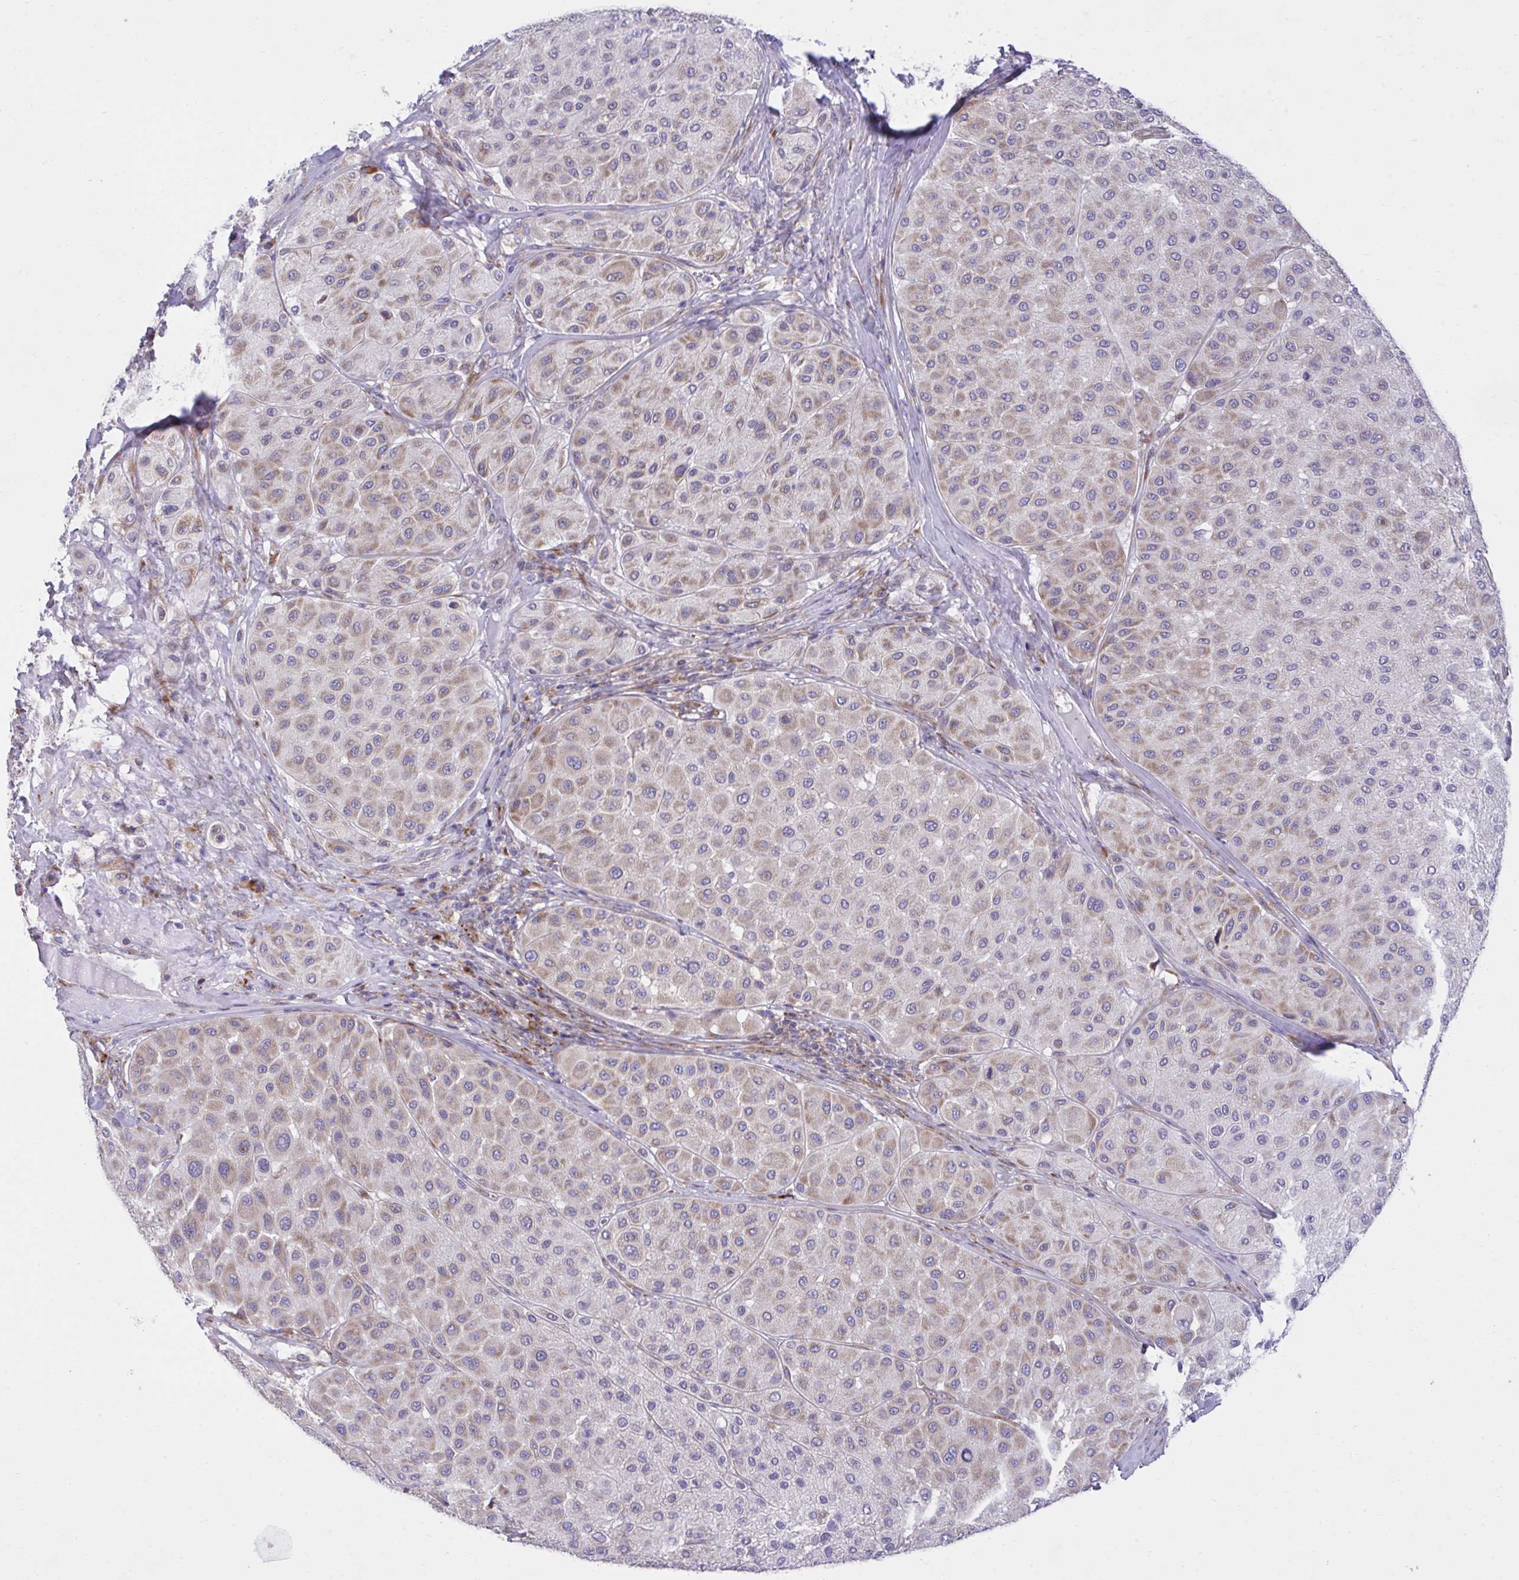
{"staining": {"intensity": "moderate", "quantity": "<25%", "location": "cytoplasmic/membranous"}, "tissue": "melanoma", "cell_type": "Tumor cells", "image_type": "cancer", "snomed": [{"axis": "morphology", "description": "Malignant melanoma, Metastatic site"}, {"axis": "topography", "description": "Smooth muscle"}], "caption": "DAB (3,3'-diaminobenzidine) immunohistochemical staining of melanoma demonstrates moderate cytoplasmic/membranous protein staining in about <25% of tumor cells. The staining was performed using DAB (3,3'-diaminobenzidine) to visualize the protein expression in brown, while the nuclei were stained in blue with hematoxylin (Magnification: 20x).", "gene": "RPS15", "patient": {"sex": "male", "age": 41}}